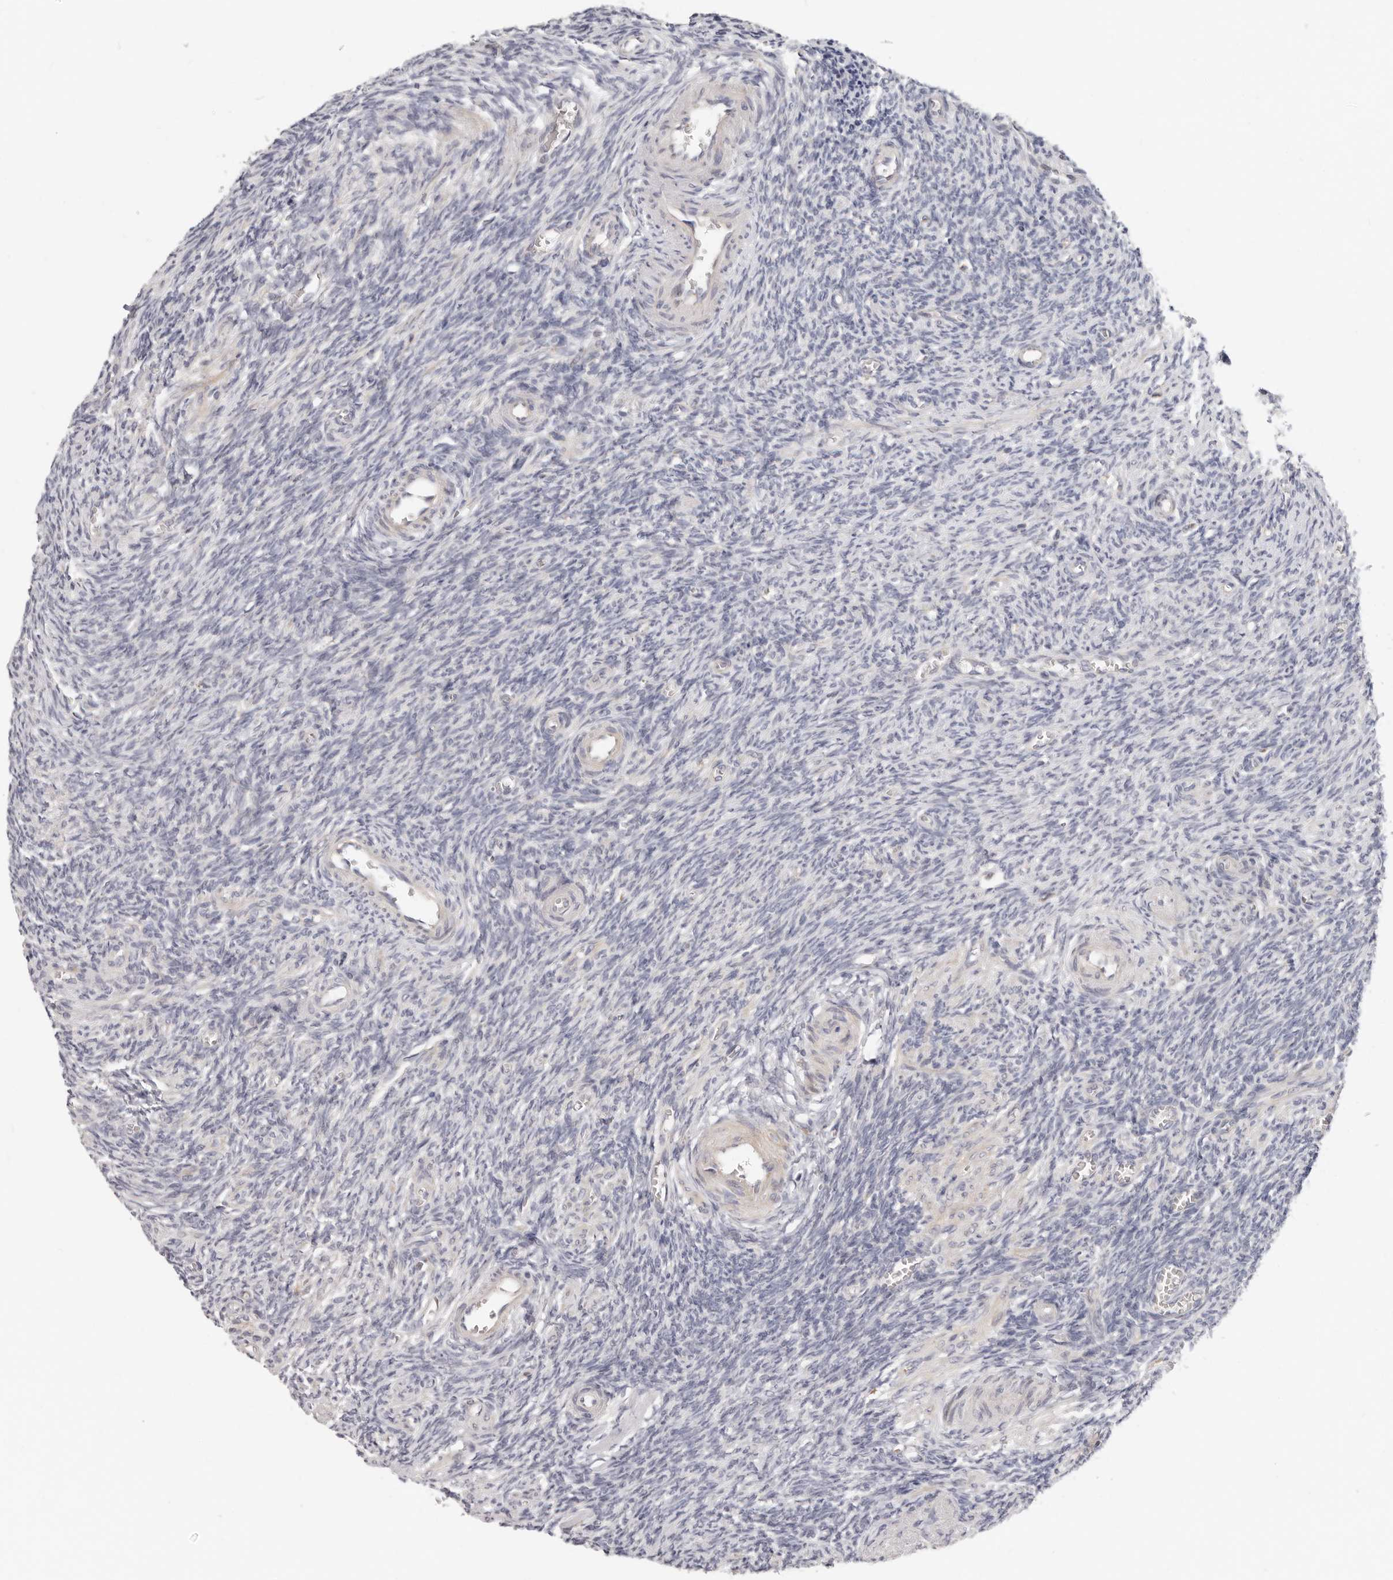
{"staining": {"intensity": "strong", "quantity": ">75%", "location": "cytoplasmic/membranous"}, "tissue": "ovary", "cell_type": "Follicle cells", "image_type": "normal", "snomed": [{"axis": "morphology", "description": "Normal tissue, NOS"}, {"axis": "topography", "description": "Ovary"}], "caption": "The micrograph displays immunohistochemical staining of normal ovary. There is strong cytoplasmic/membranous expression is identified in about >75% of follicle cells. Nuclei are stained in blue.", "gene": "TFB2M", "patient": {"sex": "female", "age": 27}}